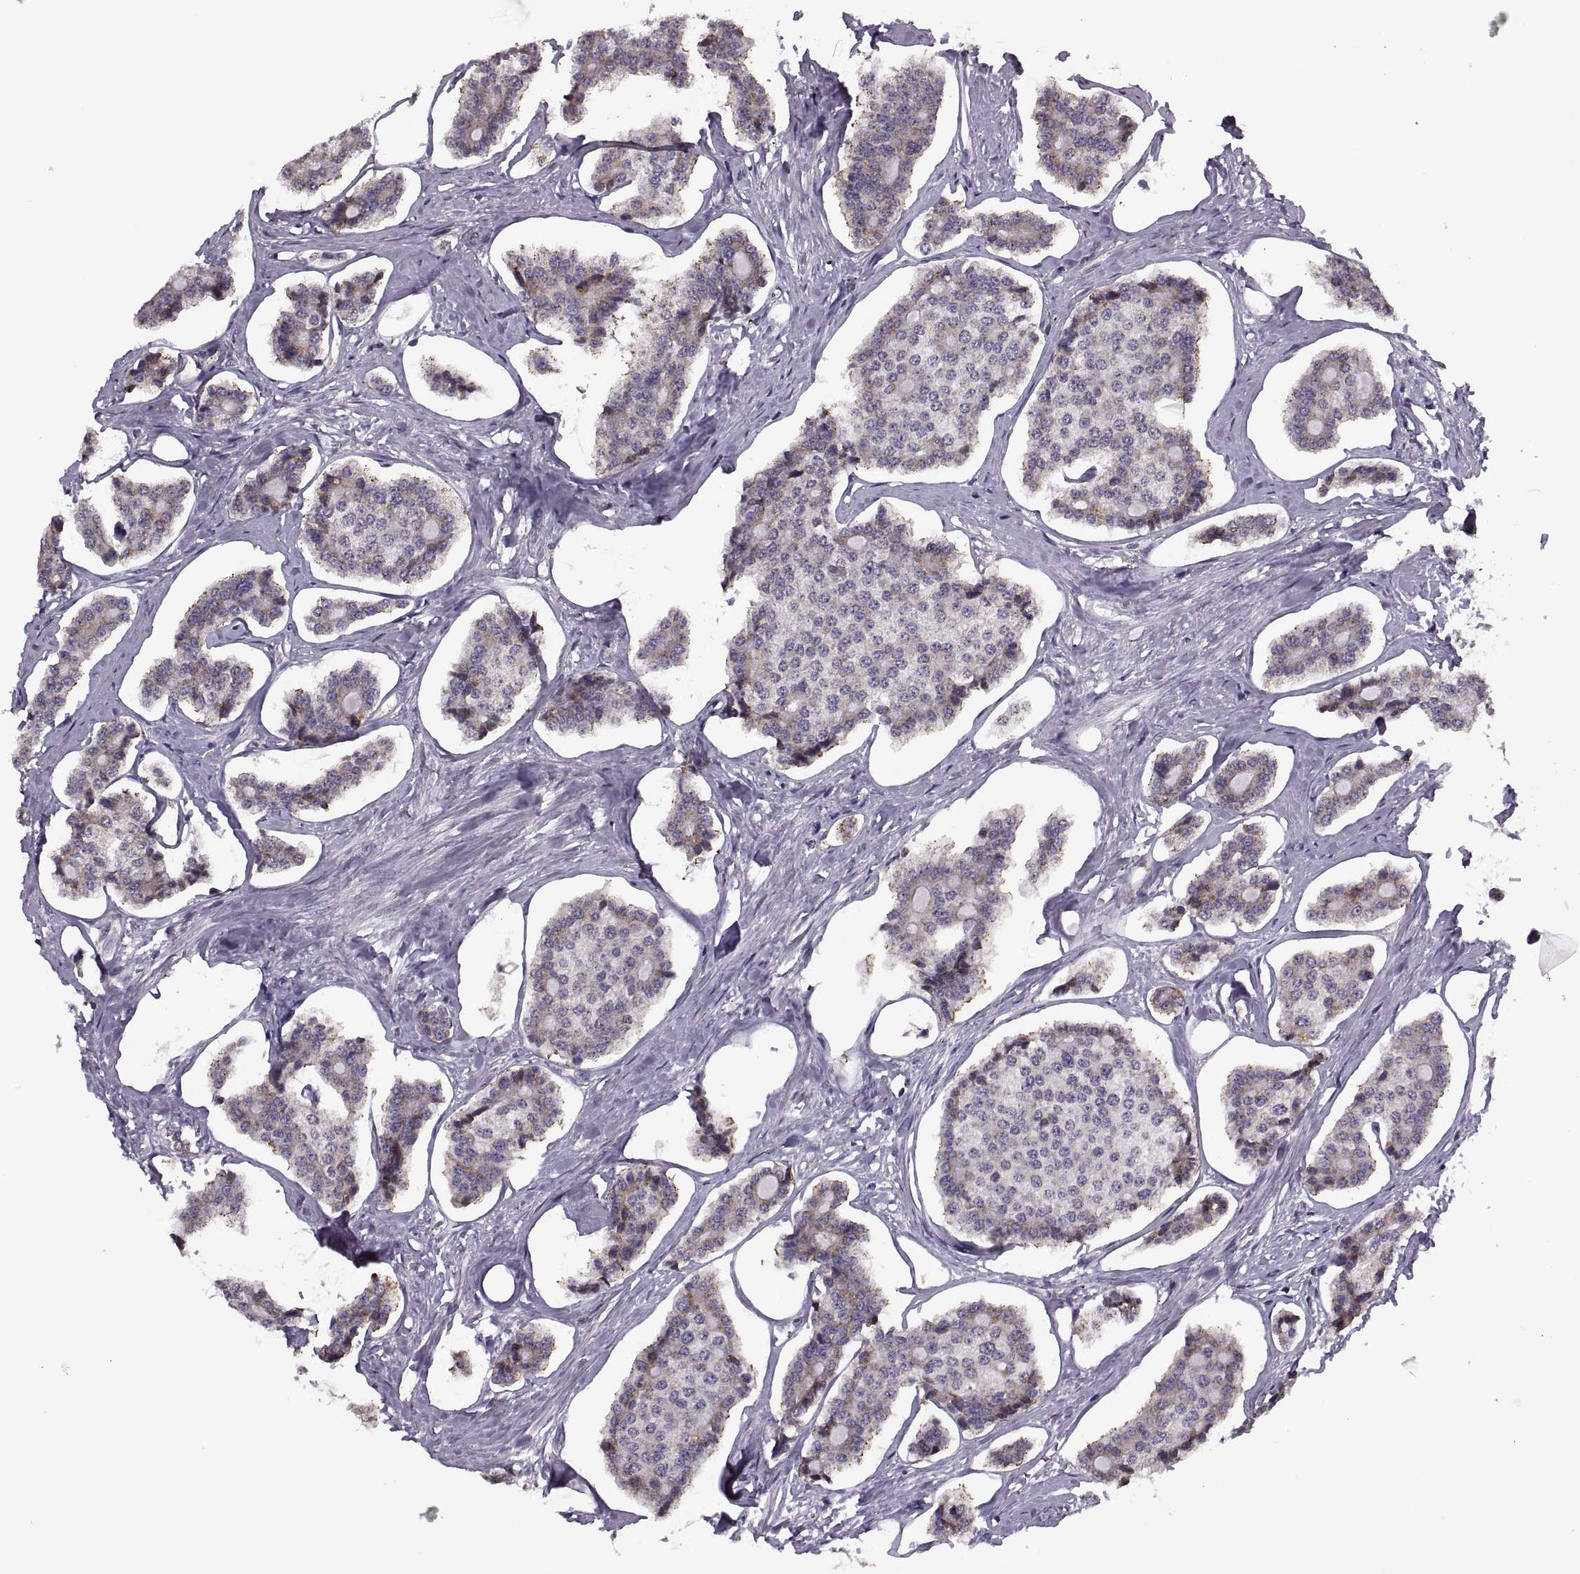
{"staining": {"intensity": "weak", "quantity": ">75%", "location": "cytoplasmic/membranous"}, "tissue": "carcinoid", "cell_type": "Tumor cells", "image_type": "cancer", "snomed": [{"axis": "morphology", "description": "Carcinoid, malignant, NOS"}, {"axis": "topography", "description": "Small intestine"}], "caption": "Protein expression by IHC shows weak cytoplasmic/membranous expression in approximately >75% of tumor cells in carcinoid. (Brightfield microscopy of DAB IHC at high magnification).", "gene": "LETM2", "patient": {"sex": "female", "age": 65}}